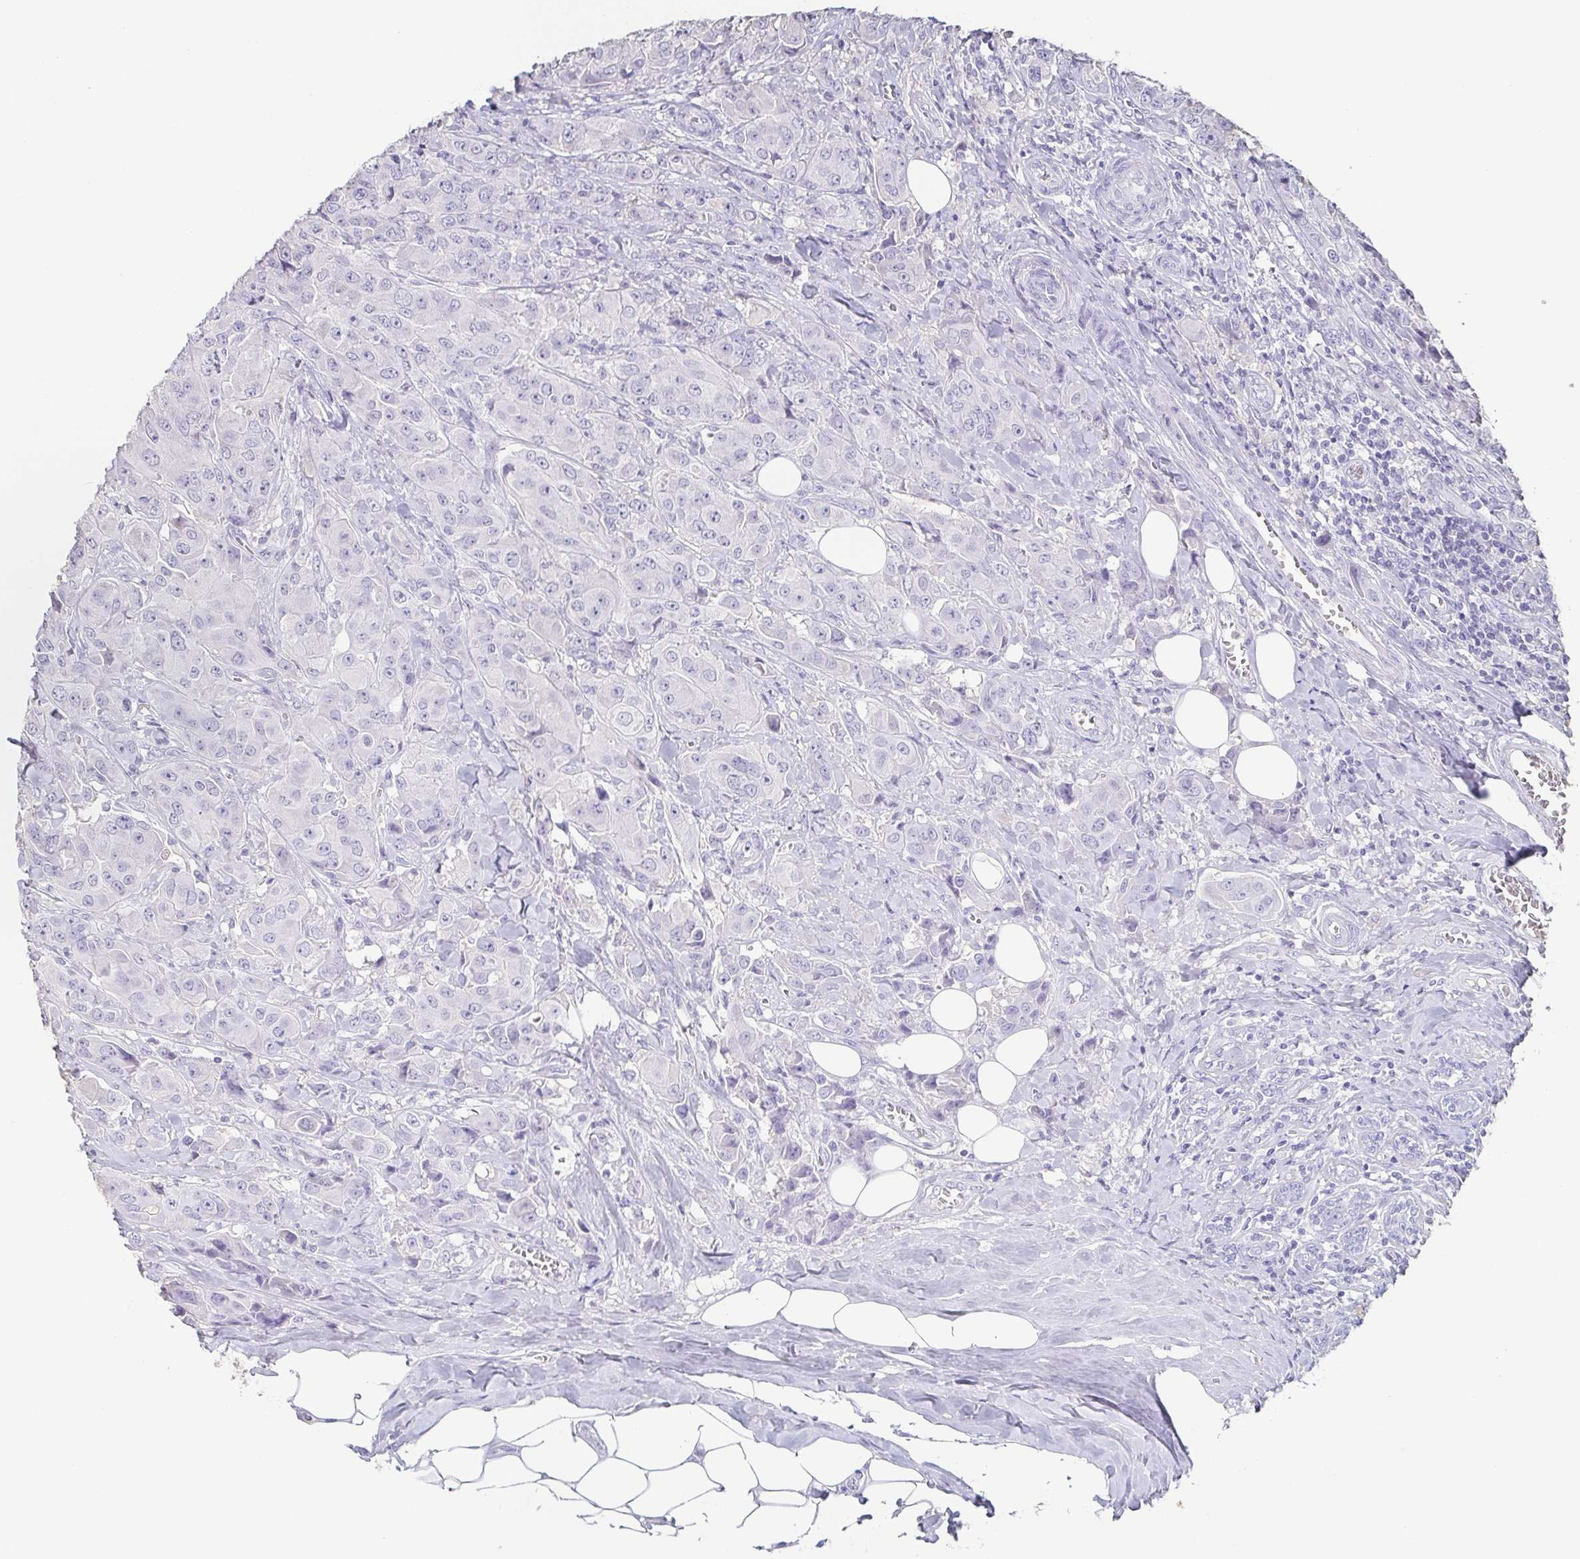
{"staining": {"intensity": "negative", "quantity": "none", "location": "none"}, "tissue": "breast cancer", "cell_type": "Tumor cells", "image_type": "cancer", "snomed": [{"axis": "morphology", "description": "Normal tissue, NOS"}, {"axis": "morphology", "description": "Duct carcinoma"}, {"axis": "topography", "description": "Breast"}], "caption": "IHC of breast cancer (infiltrating ductal carcinoma) shows no expression in tumor cells.", "gene": "BPIFA2", "patient": {"sex": "female", "age": 43}}